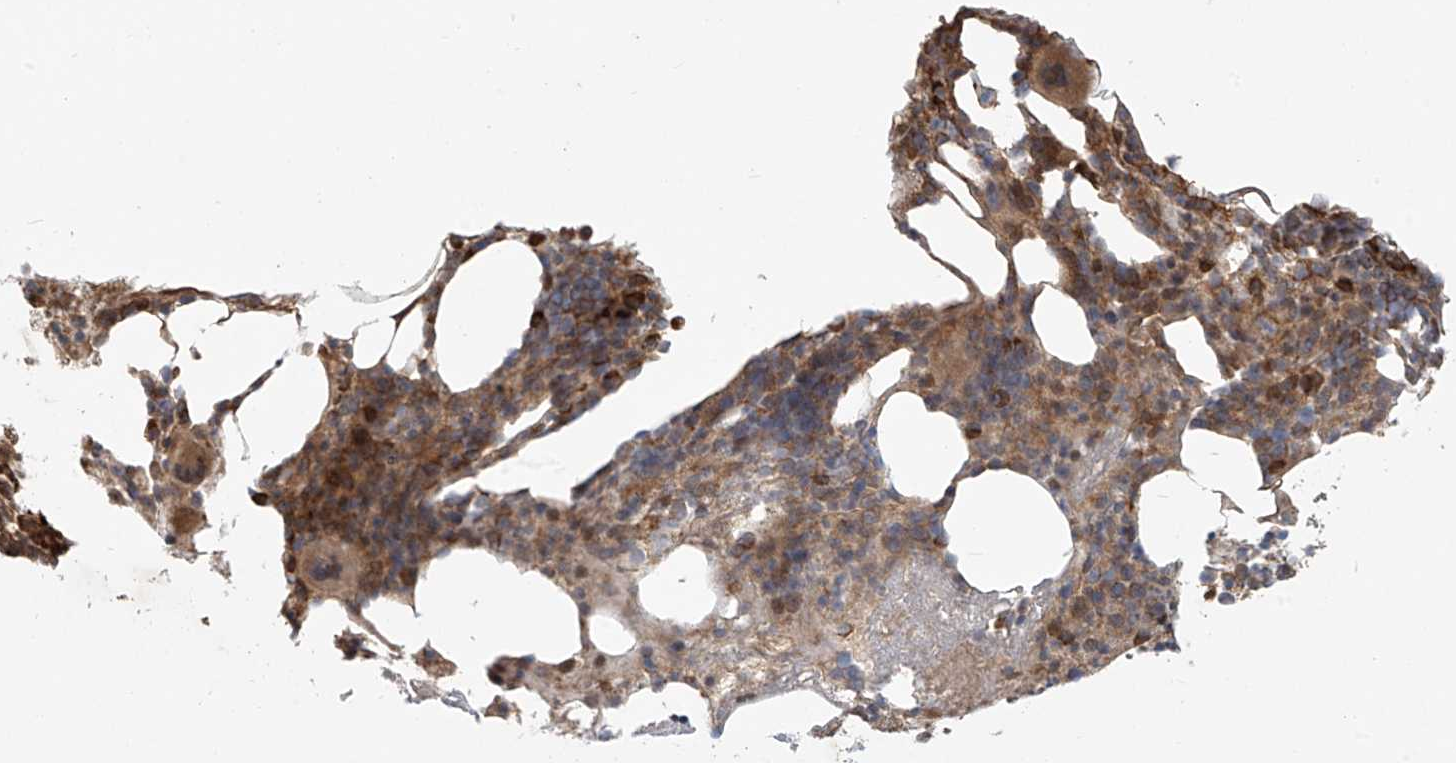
{"staining": {"intensity": "moderate", "quantity": ">75%", "location": "cytoplasmic/membranous"}, "tissue": "bone marrow", "cell_type": "Hematopoietic cells", "image_type": "normal", "snomed": [{"axis": "morphology", "description": "Normal tissue, NOS"}, {"axis": "morphology", "description": "Inflammation, NOS"}, {"axis": "topography", "description": "Bone marrow"}], "caption": "Immunohistochemical staining of normal bone marrow displays >75% levels of moderate cytoplasmic/membranous protein expression in about >75% of hematopoietic cells. (DAB = brown stain, brightfield microscopy at high magnification).", "gene": "PLEKHM3", "patient": {"sex": "female", "age": 77}}